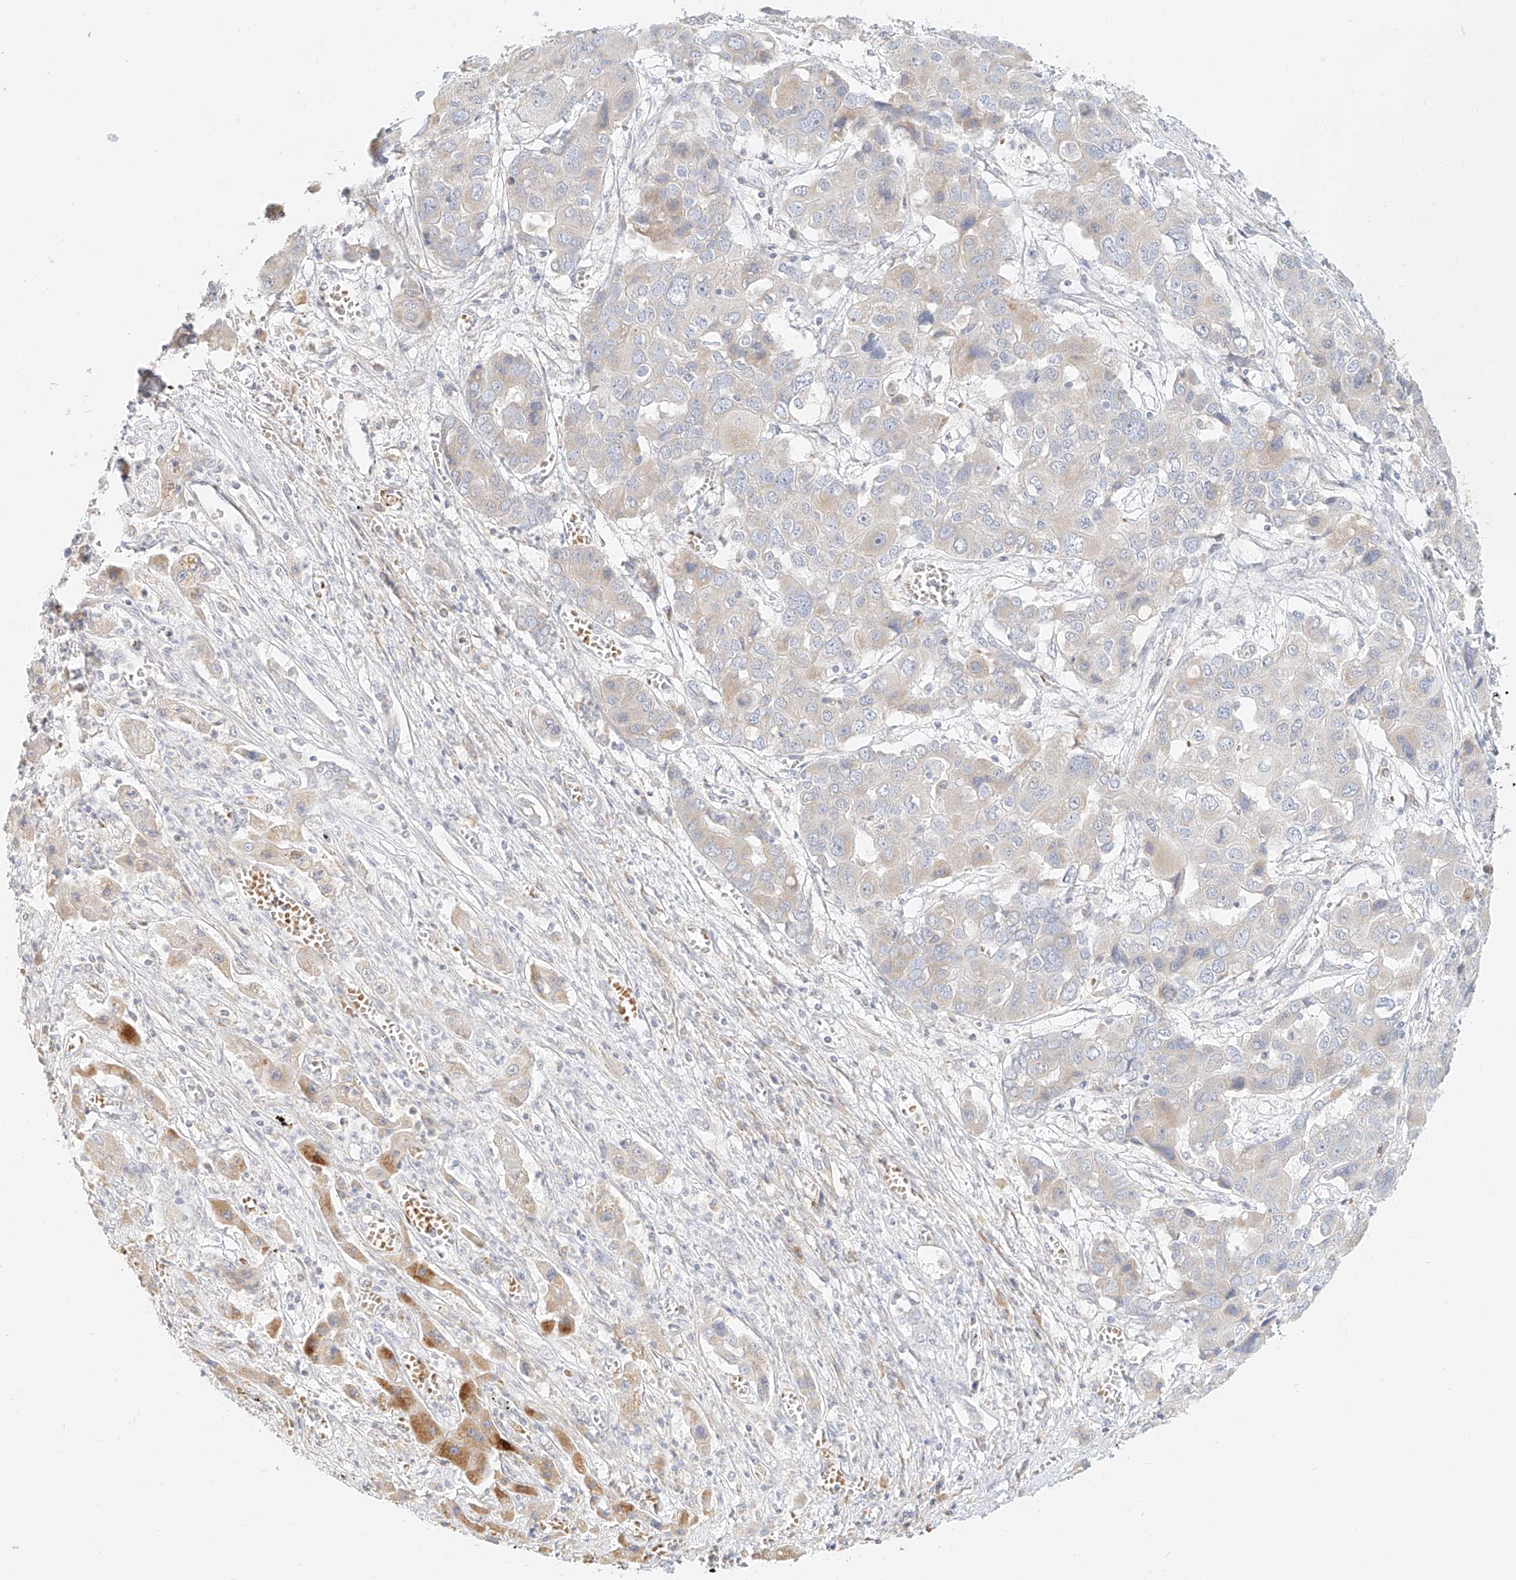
{"staining": {"intensity": "negative", "quantity": "none", "location": "none"}, "tissue": "liver cancer", "cell_type": "Tumor cells", "image_type": "cancer", "snomed": [{"axis": "morphology", "description": "Cholangiocarcinoma"}, {"axis": "topography", "description": "Liver"}], "caption": "A micrograph of human cholangiocarcinoma (liver) is negative for staining in tumor cells.", "gene": "CXorf58", "patient": {"sex": "male", "age": 67}}